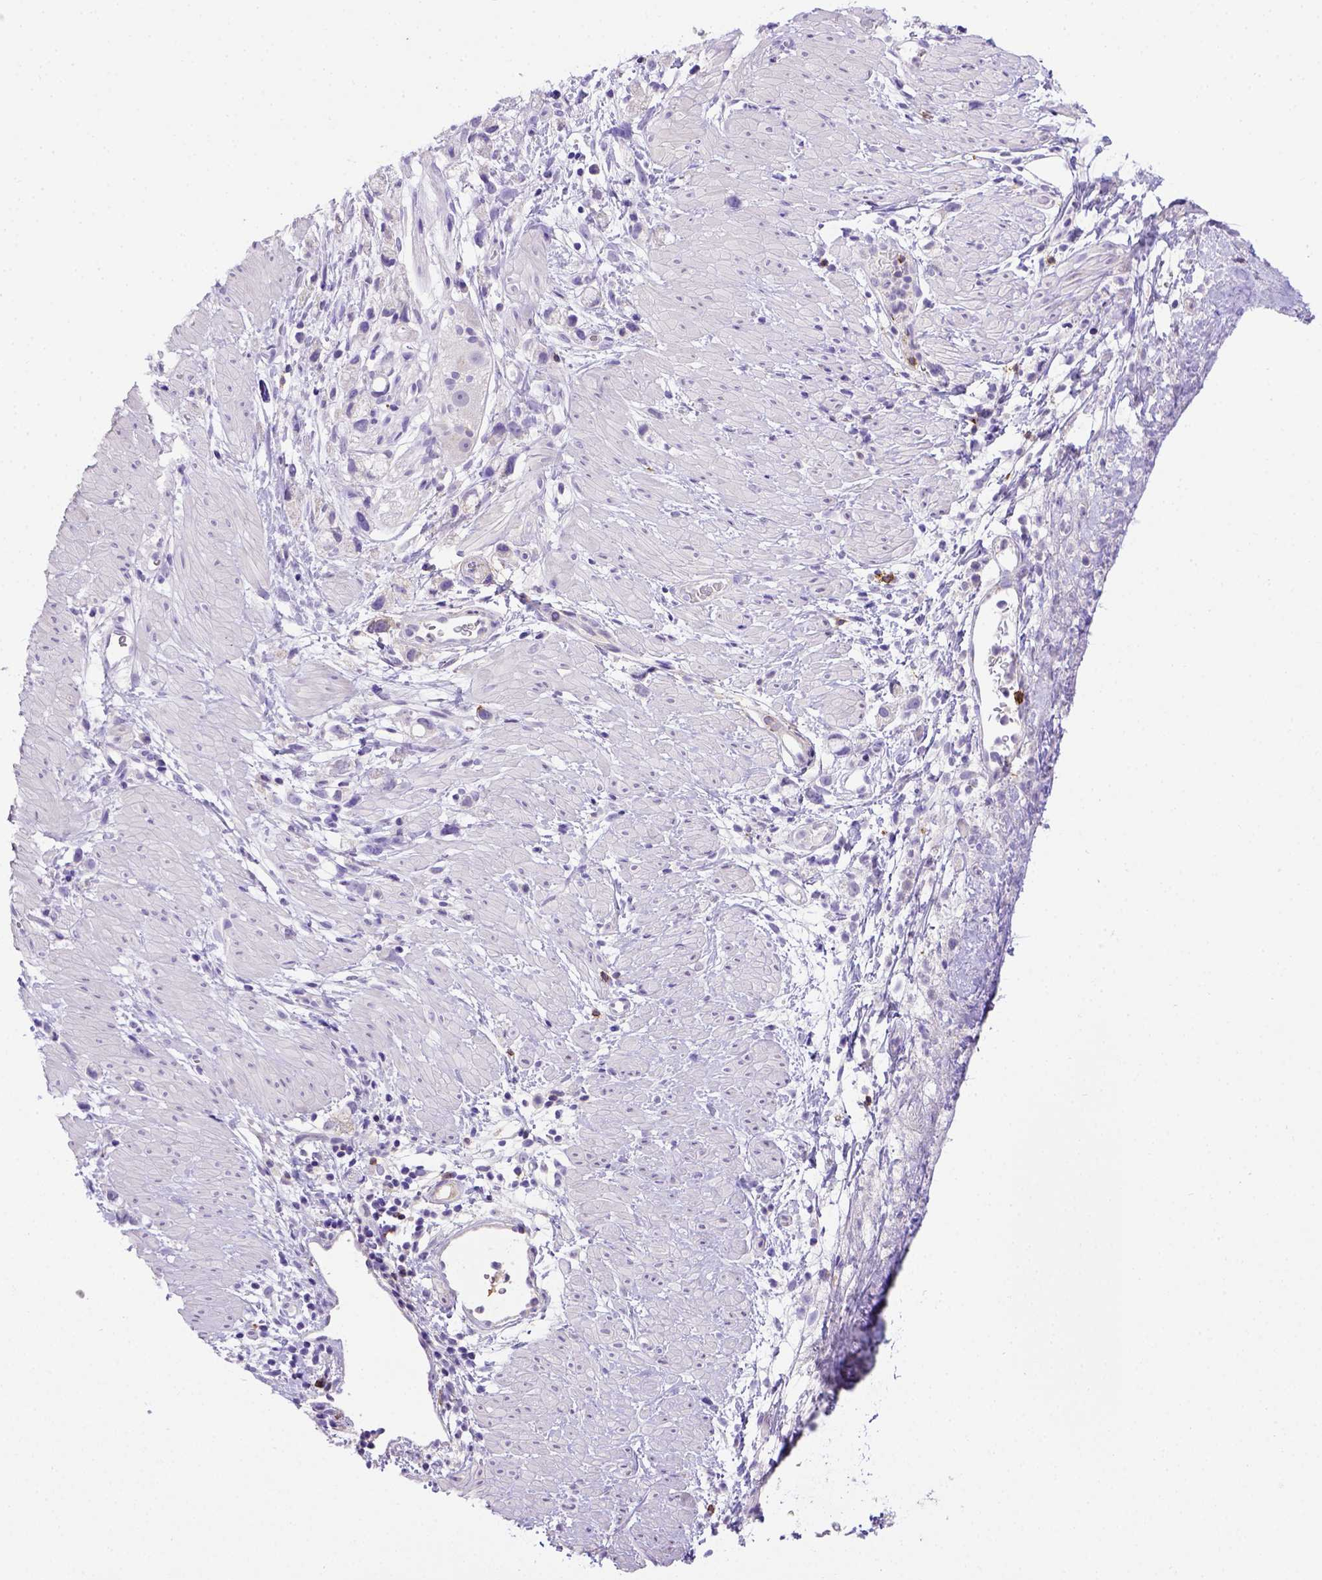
{"staining": {"intensity": "negative", "quantity": "none", "location": "none"}, "tissue": "stomach cancer", "cell_type": "Tumor cells", "image_type": "cancer", "snomed": [{"axis": "morphology", "description": "Adenocarcinoma, NOS"}, {"axis": "topography", "description": "Stomach"}], "caption": "This is a photomicrograph of immunohistochemistry (IHC) staining of stomach cancer, which shows no expression in tumor cells.", "gene": "B3GAT1", "patient": {"sex": "female", "age": 59}}